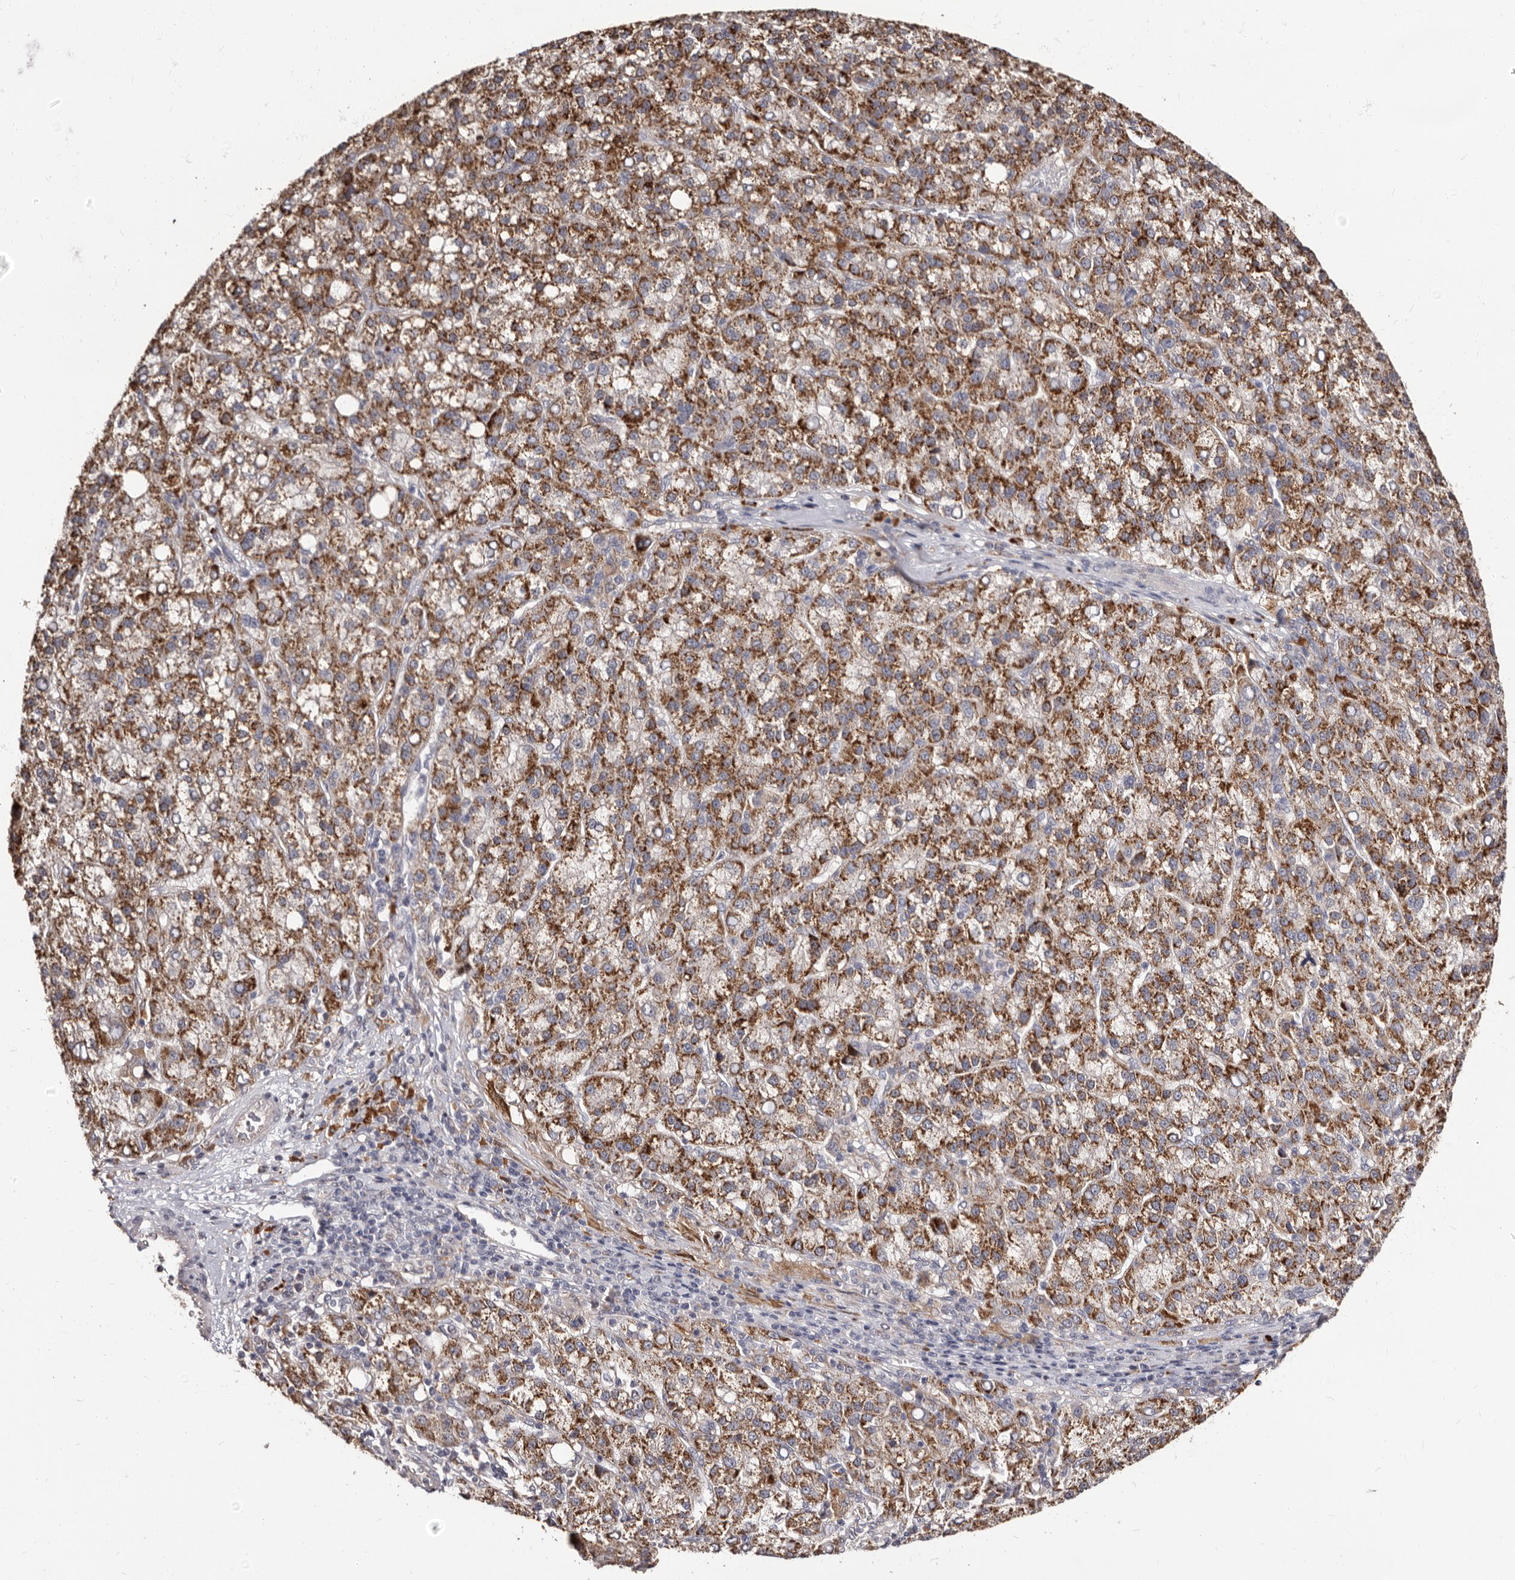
{"staining": {"intensity": "moderate", "quantity": ">75%", "location": "cytoplasmic/membranous"}, "tissue": "liver cancer", "cell_type": "Tumor cells", "image_type": "cancer", "snomed": [{"axis": "morphology", "description": "Carcinoma, Hepatocellular, NOS"}, {"axis": "topography", "description": "Liver"}], "caption": "Immunohistochemical staining of human liver cancer (hepatocellular carcinoma) demonstrates medium levels of moderate cytoplasmic/membranous staining in about >75% of tumor cells.", "gene": "PTAFR", "patient": {"sex": "female", "age": 58}}